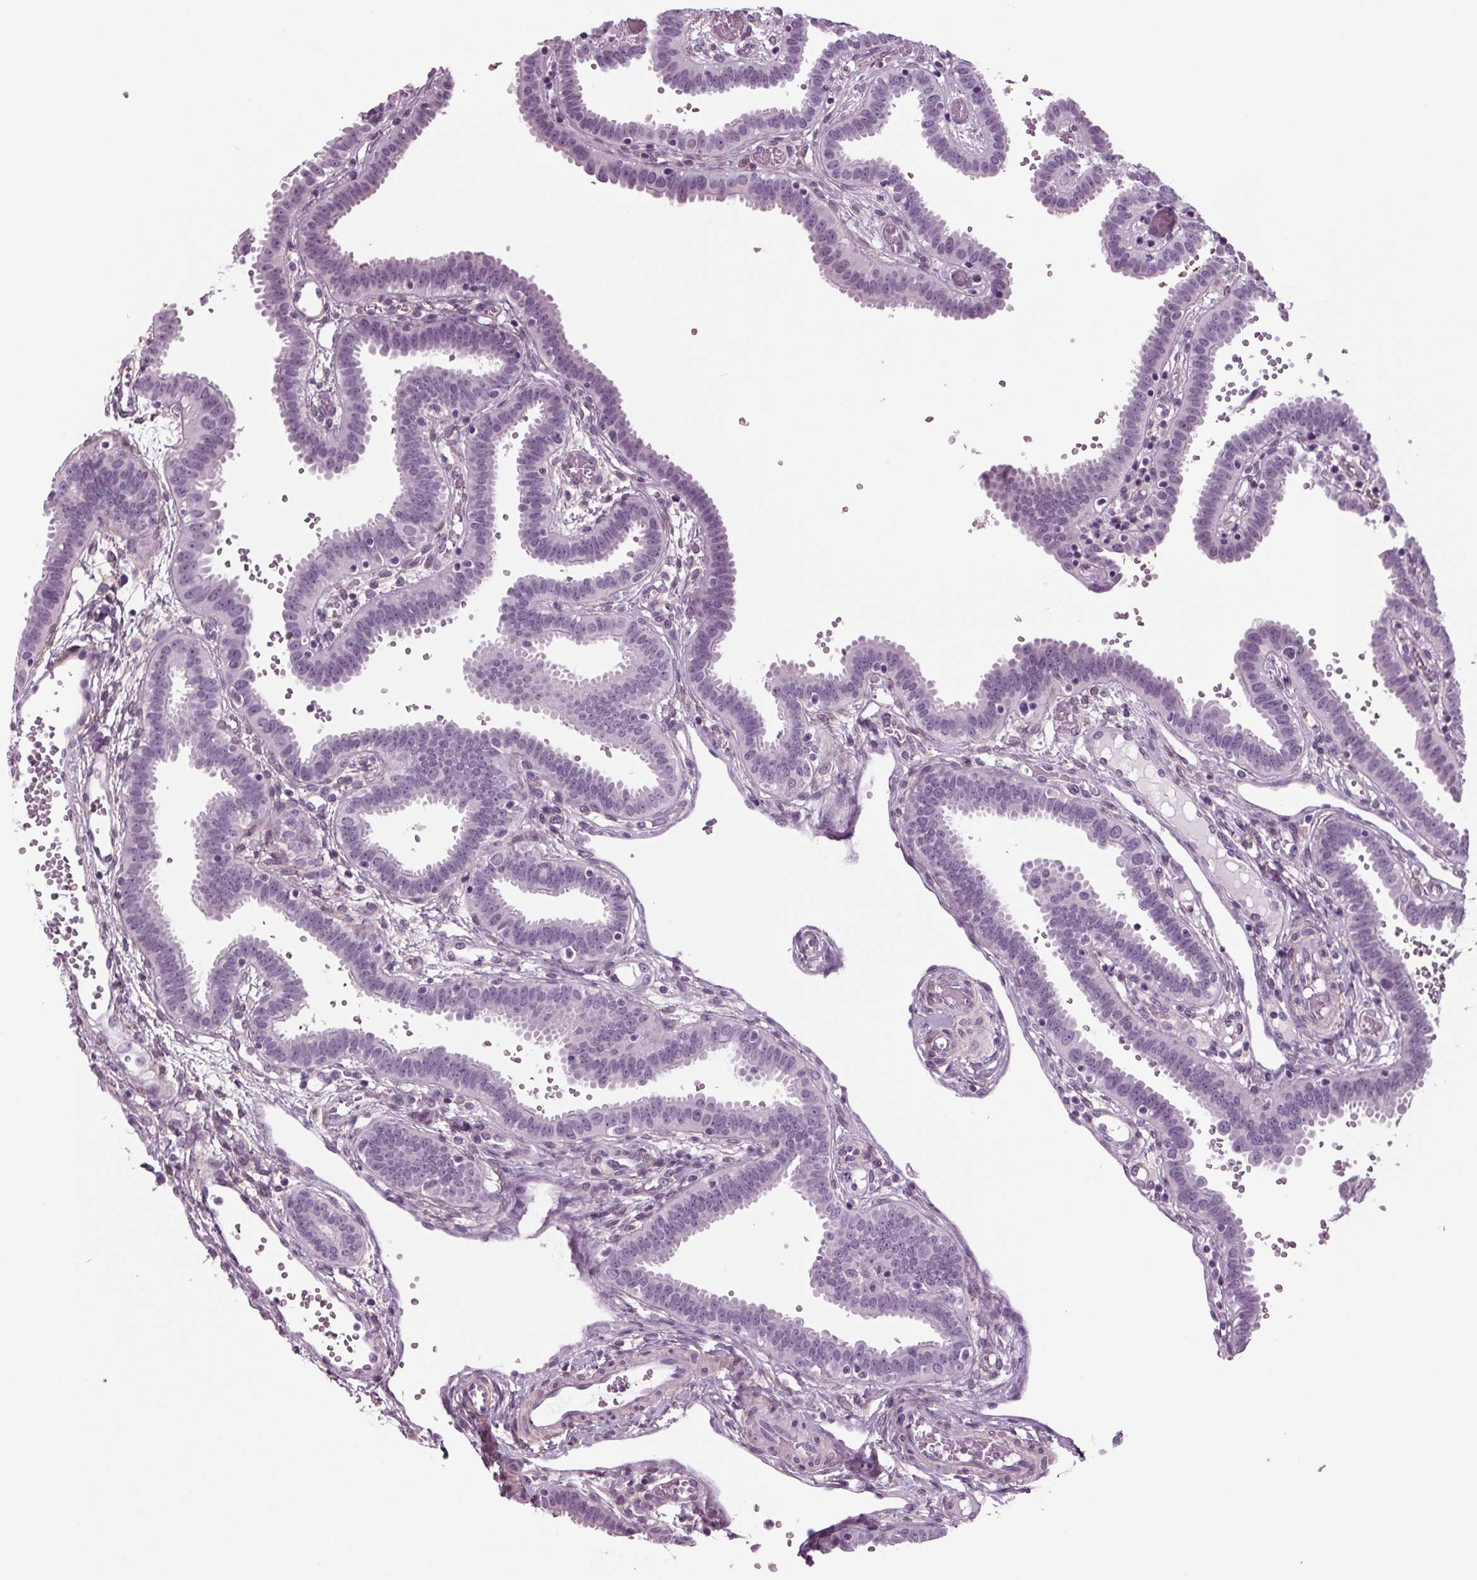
{"staining": {"intensity": "negative", "quantity": "none", "location": "none"}, "tissue": "fallopian tube", "cell_type": "Glandular cells", "image_type": "normal", "snomed": [{"axis": "morphology", "description": "Normal tissue, NOS"}, {"axis": "topography", "description": "Fallopian tube"}], "caption": "Immunohistochemistry histopathology image of benign fallopian tube: fallopian tube stained with DAB (3,3'-diaminobenzidine) demonstrates no significant protein expression in glandular cells.", "gene": "BHLHE22", "patient": {"sex": "female", "age": 37}}